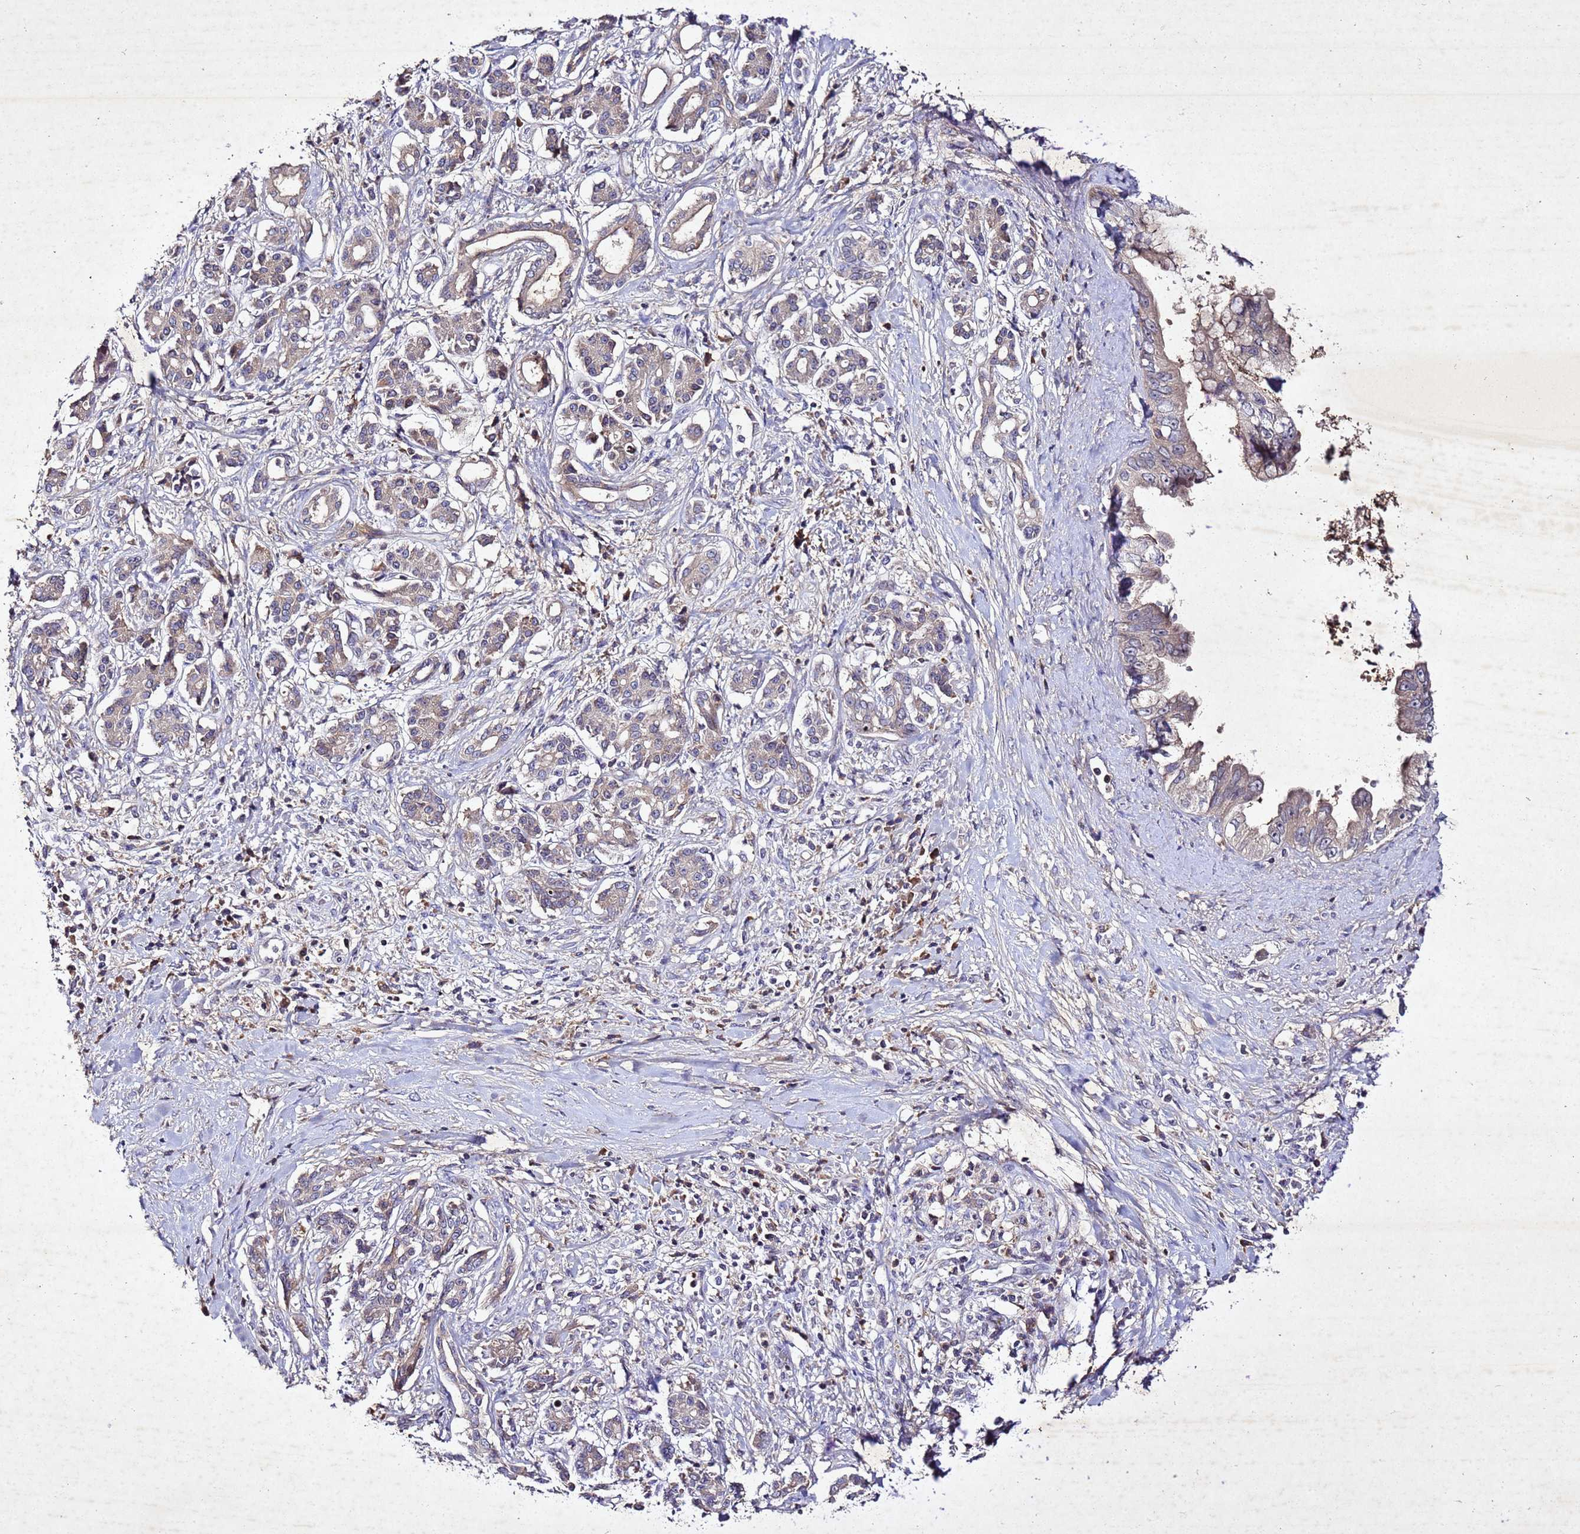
{"staining": {"intensity": "weak", "quantity": "25%-75%", "location": "cytoplasmic/membranous"}, "tissue": "pancreatic cancer", "cell_type": "Tumor cells", "image_type": "cancer", "snomed": [{"axis": "morphology", "description": "Adenocarcinoma, NOS"}, {"axis": "topography", "description": "Pancreas"}], "caption": "Adenocarcinoma (pancreatic) stained for a protein shows weak cytoplasmic/membranous positivity in tumor cells.", "gene": "SV2B", "patient": {"sex": "female", "age": 56}}